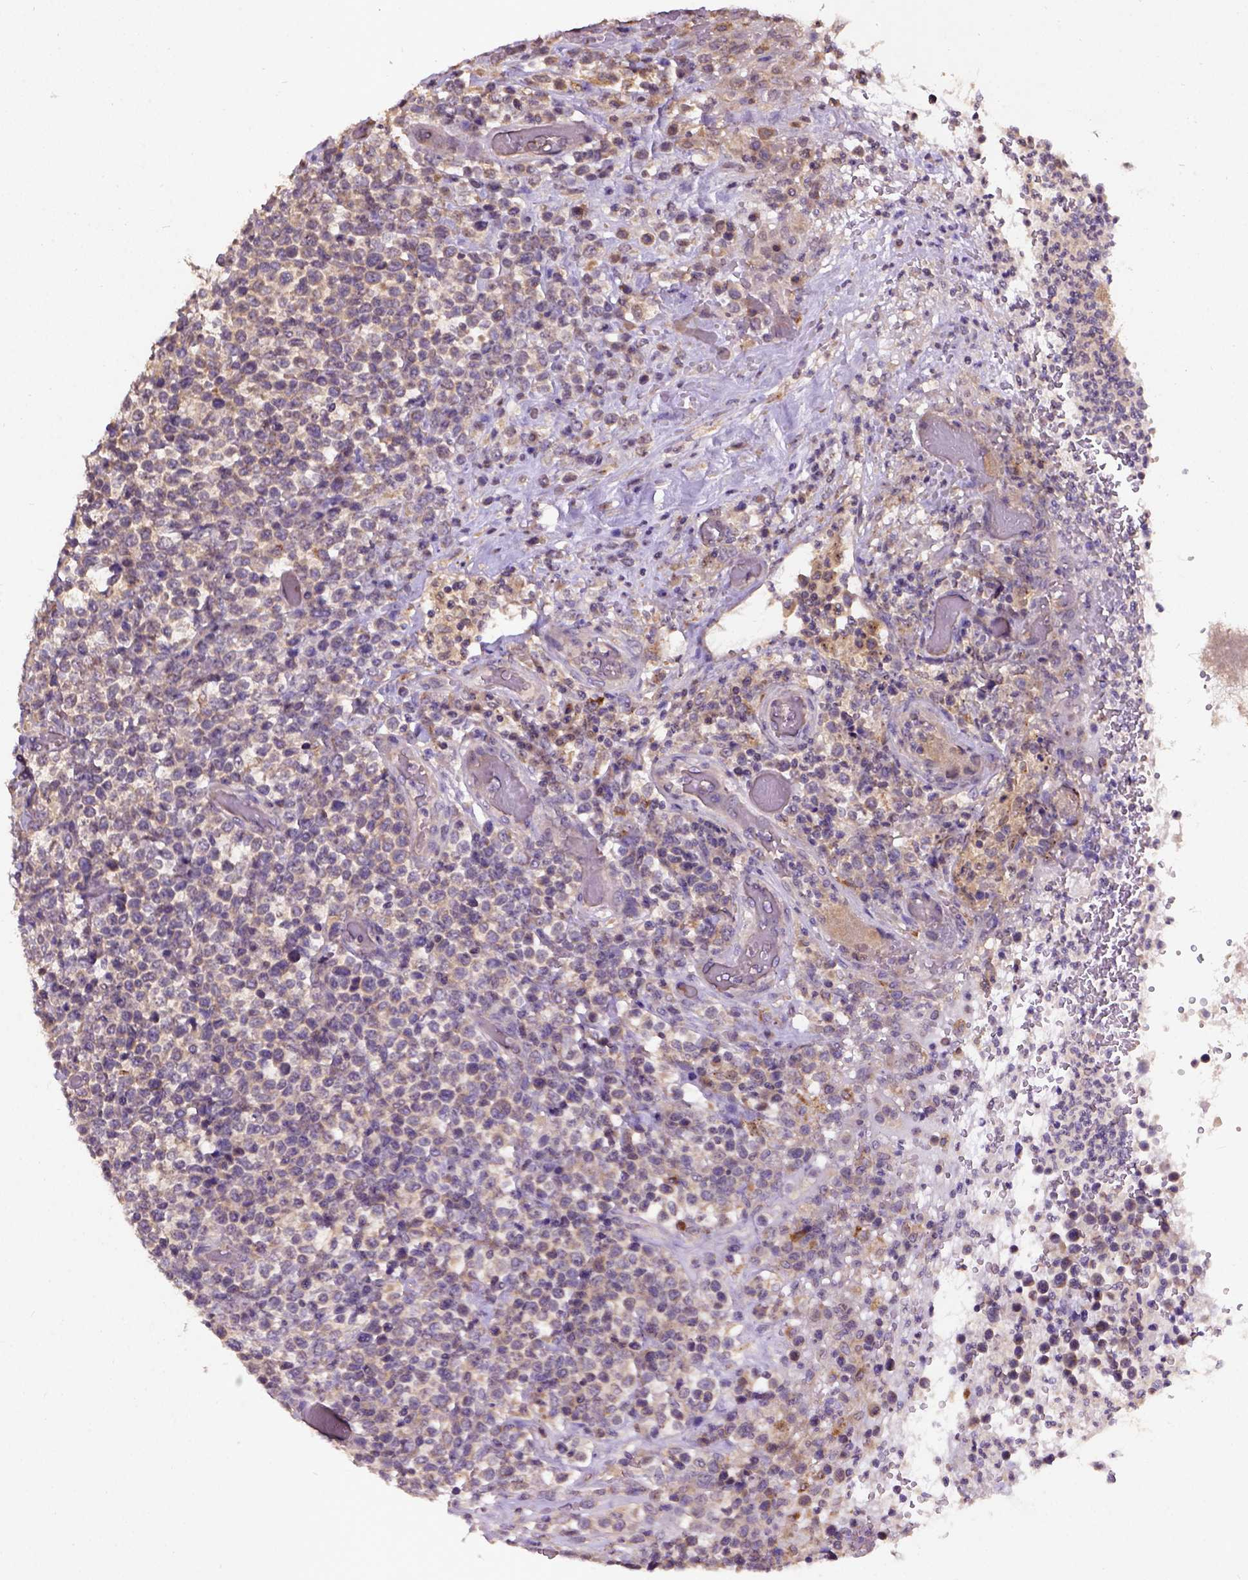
{"staining": {"intensity": "moderate", "quantity": ">75%", "location": "cytoplasmic/membranous"}, "tissue": "lymphoma", "cell_type": "Tumor cells", "image_type": "cancer", "snomed": [{"axis": "morphology", "description": "Malignant lymphoma, non-Hodgkin's type, High grade"}, {"axis": "topography", "description": "Soft tissue"}], "caption": "Human malignant lymphoma, non-Hodgkin's type (high-grade) stained for a protein (brown) exhibits moderate cytoplasmic/membranous positive expression in approximately >75% of tumor cells.", "gene": "KBTBD8", "patient": {"sex": "female", "age": 56}}